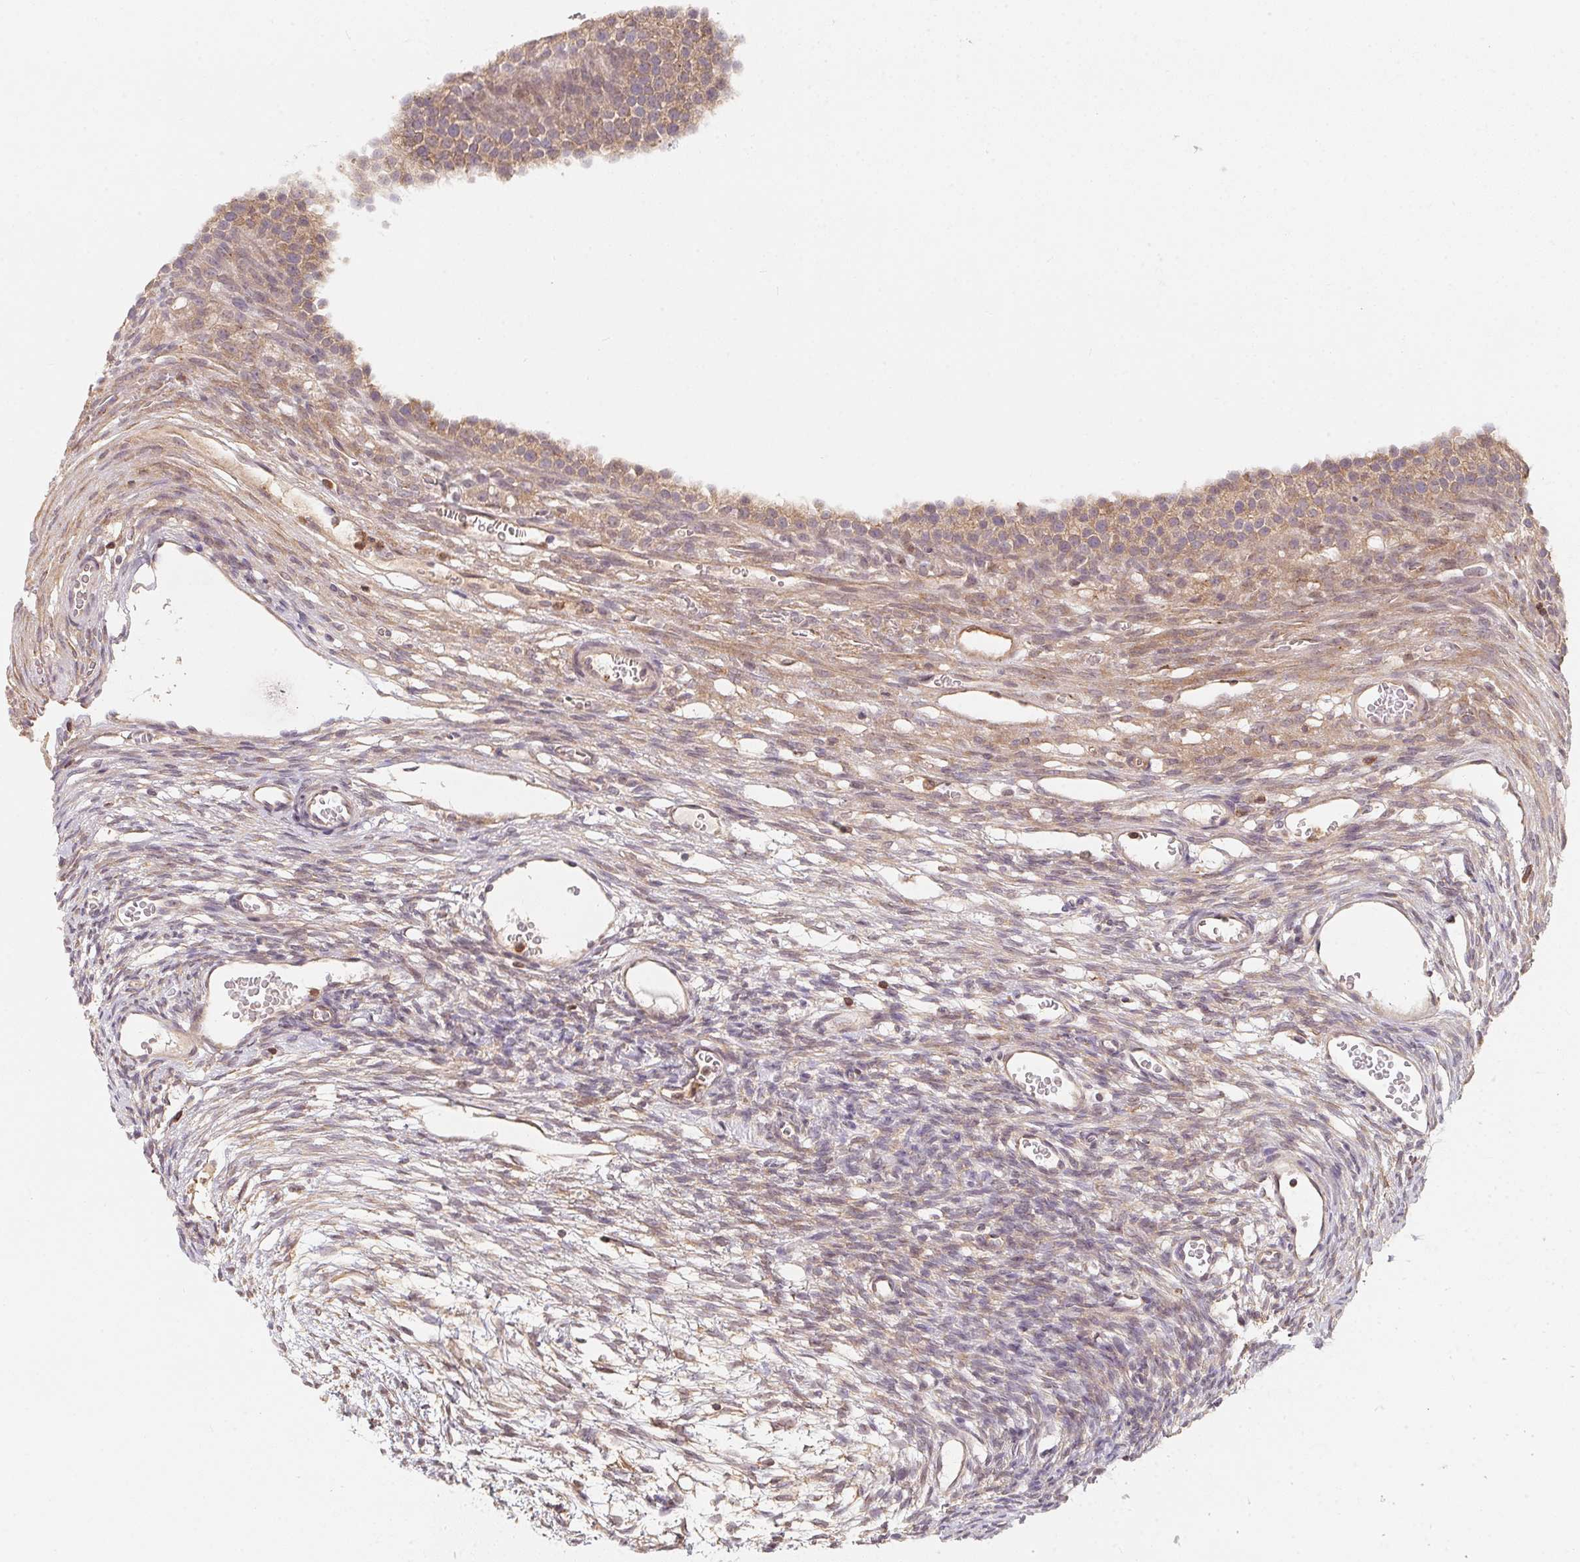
{"staining": {"intensity": "weak", "quantity": "25%-75%", "location": "cytoplasmic/membranous"}, "tissue": "ovary", "cell_type": "Ovarian stroma cells", "image_type": "normal", "snomed": [{"axis": "morphology", "description": "Normal tissue, NOS"}, {"axis": "topography", "description": "Ovary"}], "caption": "Immunohistochemical staining of benign human ovary demonstrates low levels of weak cytoplasmic/membranous staining in about 25%-75% of ovarian stroma cells. The staining was performed using DAB (3,3'-diaminobenzidine), with brown indicating positive protein expression. Nuclei are stained blue with hematoxylin.", "gene": "ANKRD13A", "patient": {"sex": "female", "age": 34}}